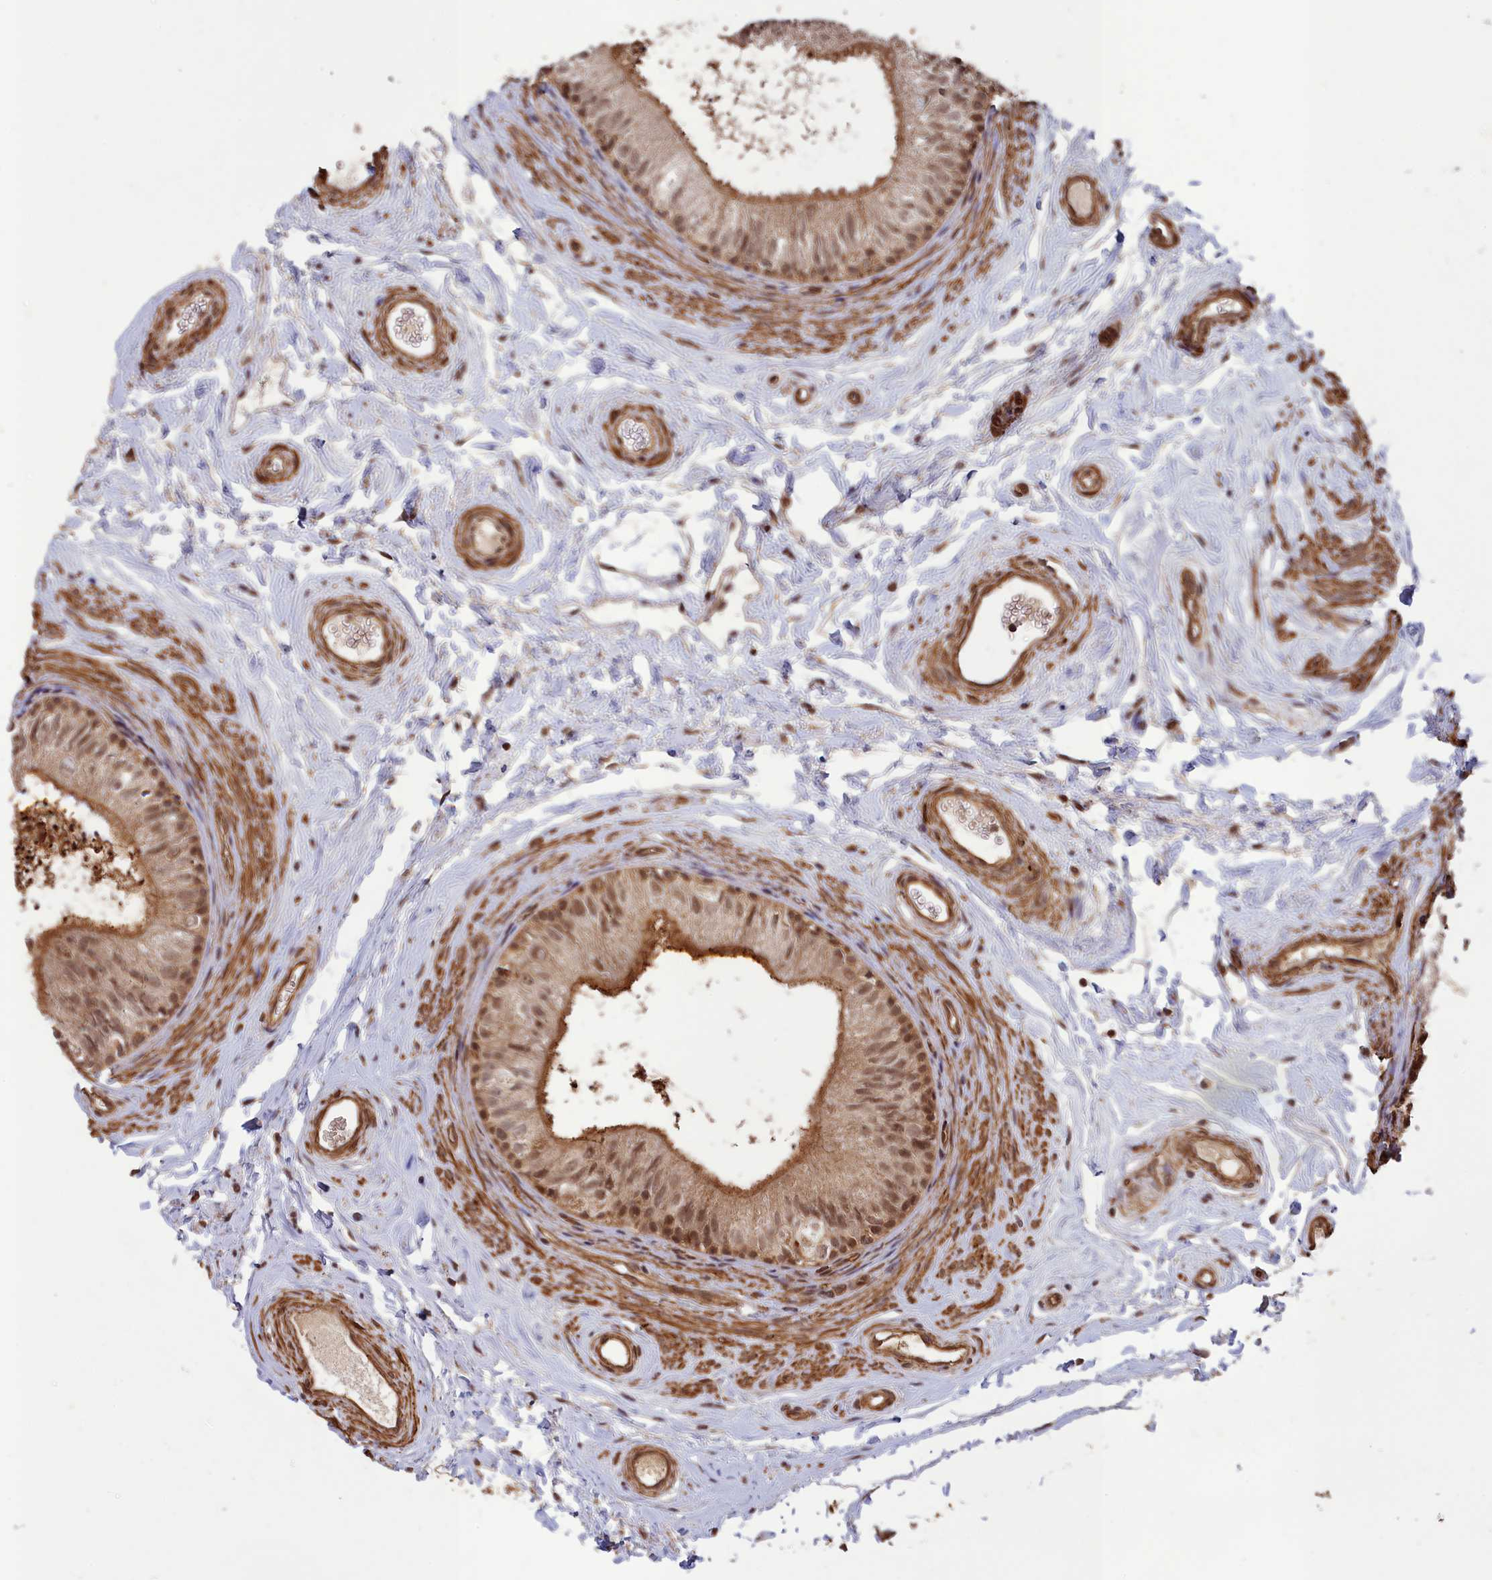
{"staining": {"intensity": "moderate", "quantity": ">75%", "location": "cytoplasmic/membranous,nuclear"}, "tissue": "epididymis", "cell_type": "Glandular cells", "image_type": "normal", "snomed": [{"axis": "morphology", "description": "Normal tissue, NOS"}, {"axis": "topography", "description": "Epididymis"}], "caption": "This histopathology image demonstrates immunohistochemistry staining of benign human epididymis, with medium moderate cytoplasmic/membranous,nuclear staining in approximately >75% of glandular cells.", "gene": "CCDC174", "patient": {"sex": "male", "age": 56}}